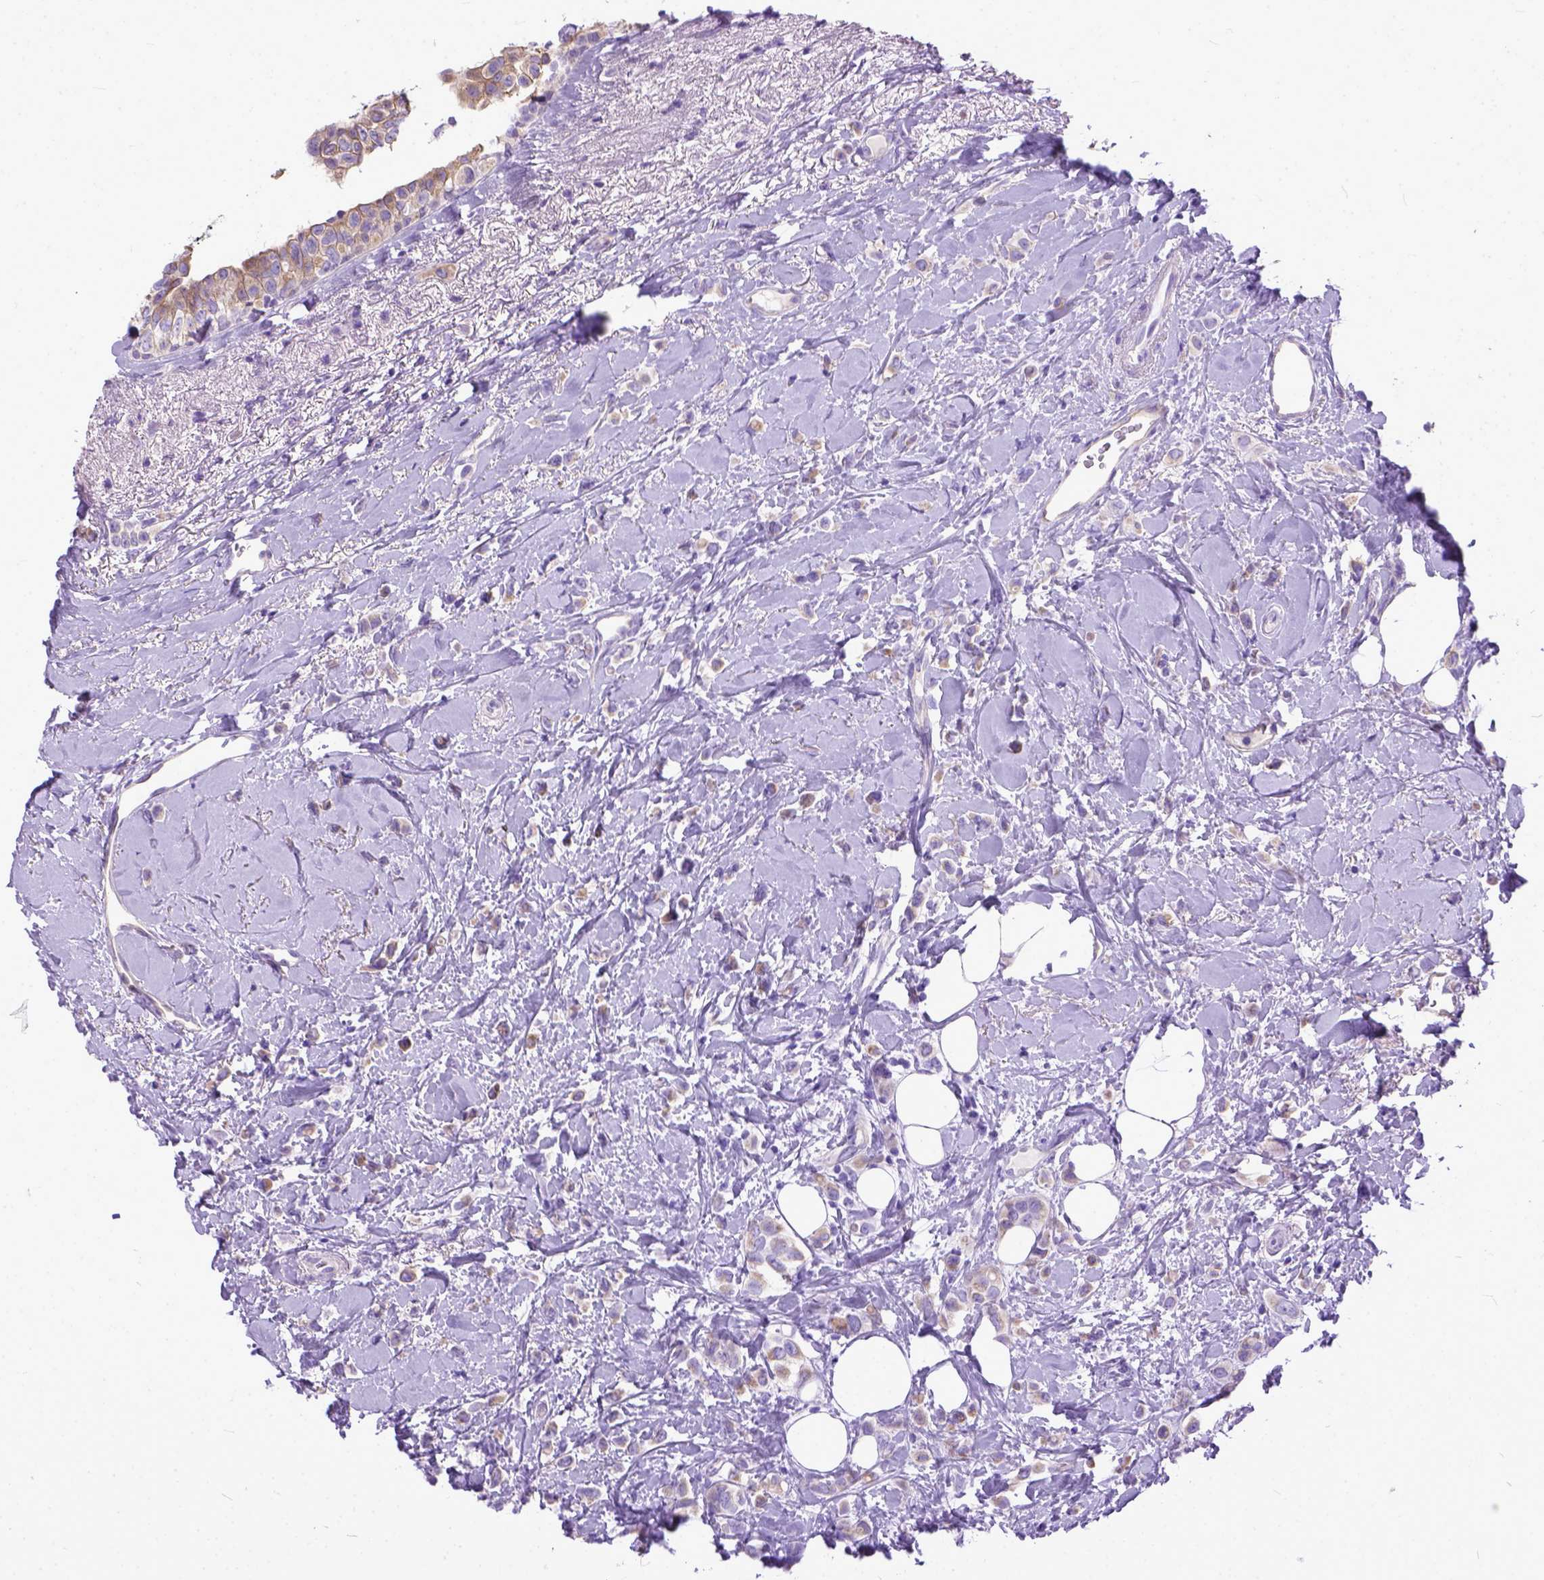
{"staining": {"intensity": "weak", "quantity": "25%-75%", "location": "cytoplasmic/membranous"}, "tissue": "breast cancer", "cell_type": "Tumor cells", "image_type": "cancer", "snomed": [{"axis": "morphology", "description": "Lobular carcinoma"}, {"axis": "topography", "description": "Breast"}], "caption": "Brown immunohistochemical staining in human lobular carcinoma (breast) demonstrates weak cytoplasmic/membranous expression in approximately 25%-75% of tumor cells.", "gene": "PPL", "patient": {"sex": "female", "age": 66}}